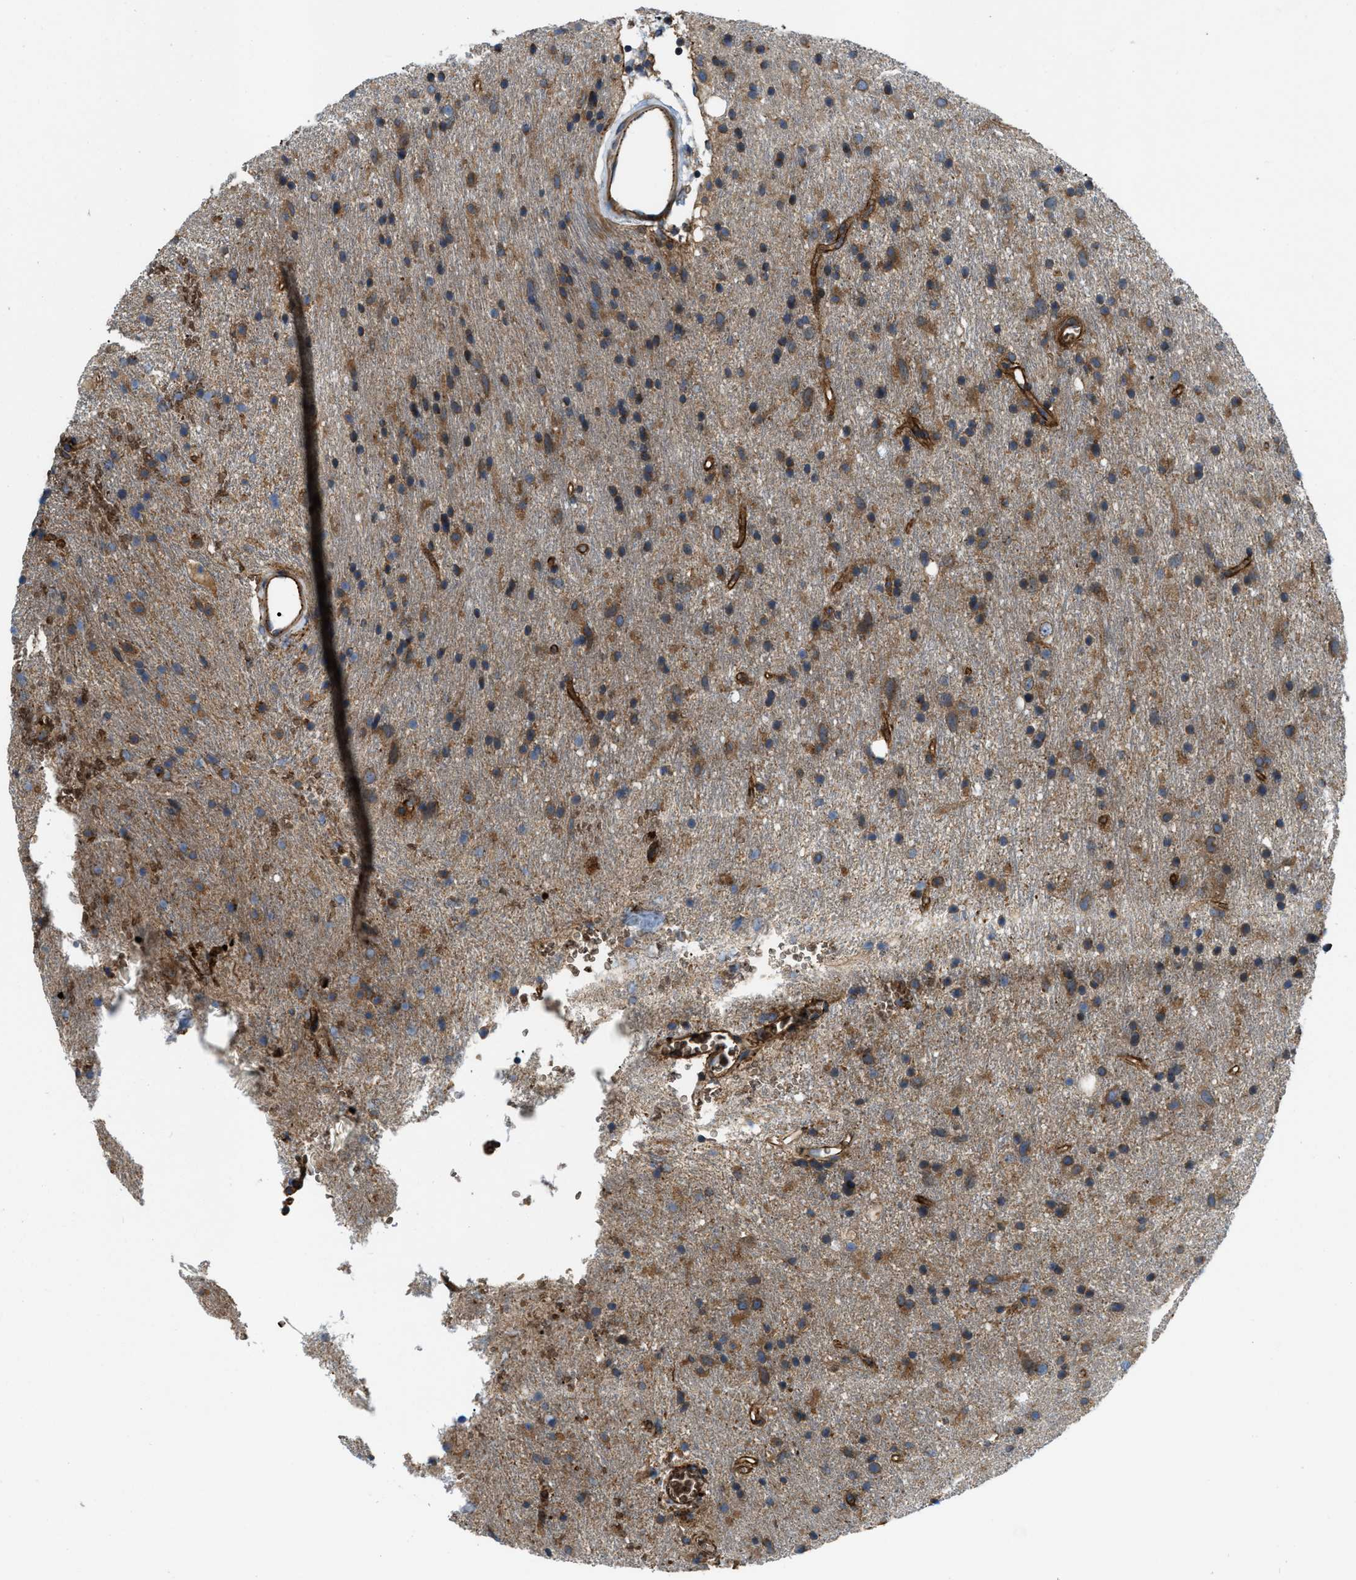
{"staining": {"intensity": "moderate", "quantity": ">75%", "location": "cytoplasmic/membranous"}, "tissue": "glioma", "cell_type": "Tumor cells", "image_type": "cancer", "snomed": [{"axis": "morphology", "description": "Glioma, malignant, Low grade"}, {"axis": "topography", "description": "Brain"}], "caption": "Brown immunohistochemical staining in human glioma shows moderate cytoplasmic/membranous staining in approximately >75% of tumor cells. The protein of interest is stained brown, and the nuclei are stained in blue (DAB (3,3'-diaminobenzidine) IHC with brightfield microscopy, high magnification).", "gene": "ERC1", "patient": {"sex": "male", "age": 77}}